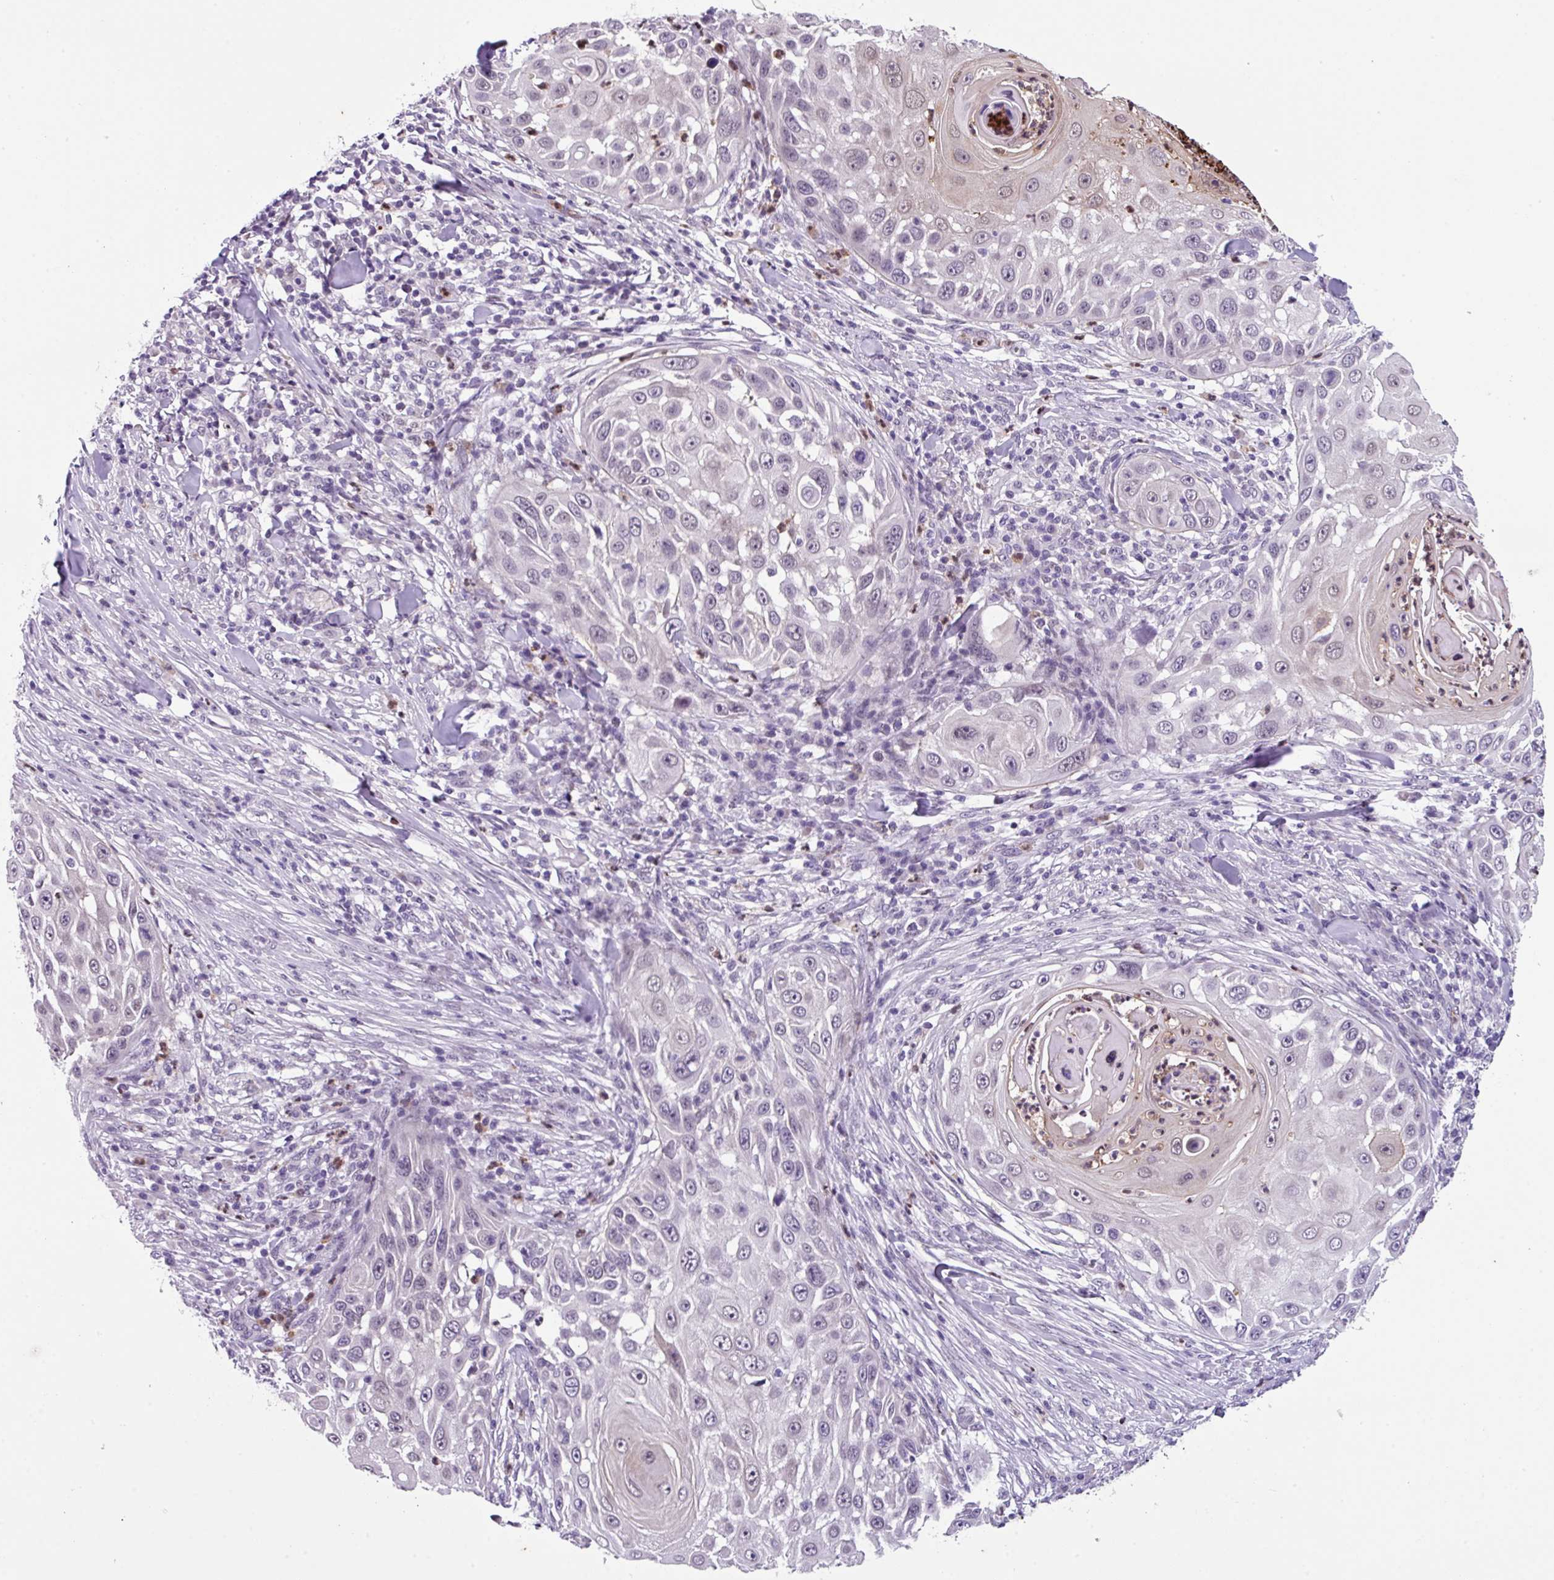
{"staining": {"intensity": "negative", "quantity": "none", "location": "none"}, "tissue": "skin cancer", "cell_type": "Tumor cells", "image_type": "cancer", "snomed": [{"axis": "morphology", "description": "Squamous cell carcinoma, NOS"}, {"axis": "topography", "description": "Skin"}], "caption": "The photomicrograph shows no staining of tumor cells in skin cancer (squamous cell carcinoma).", "gene": "ZFP3", "patient": {"sex": "female", "age": 44}}